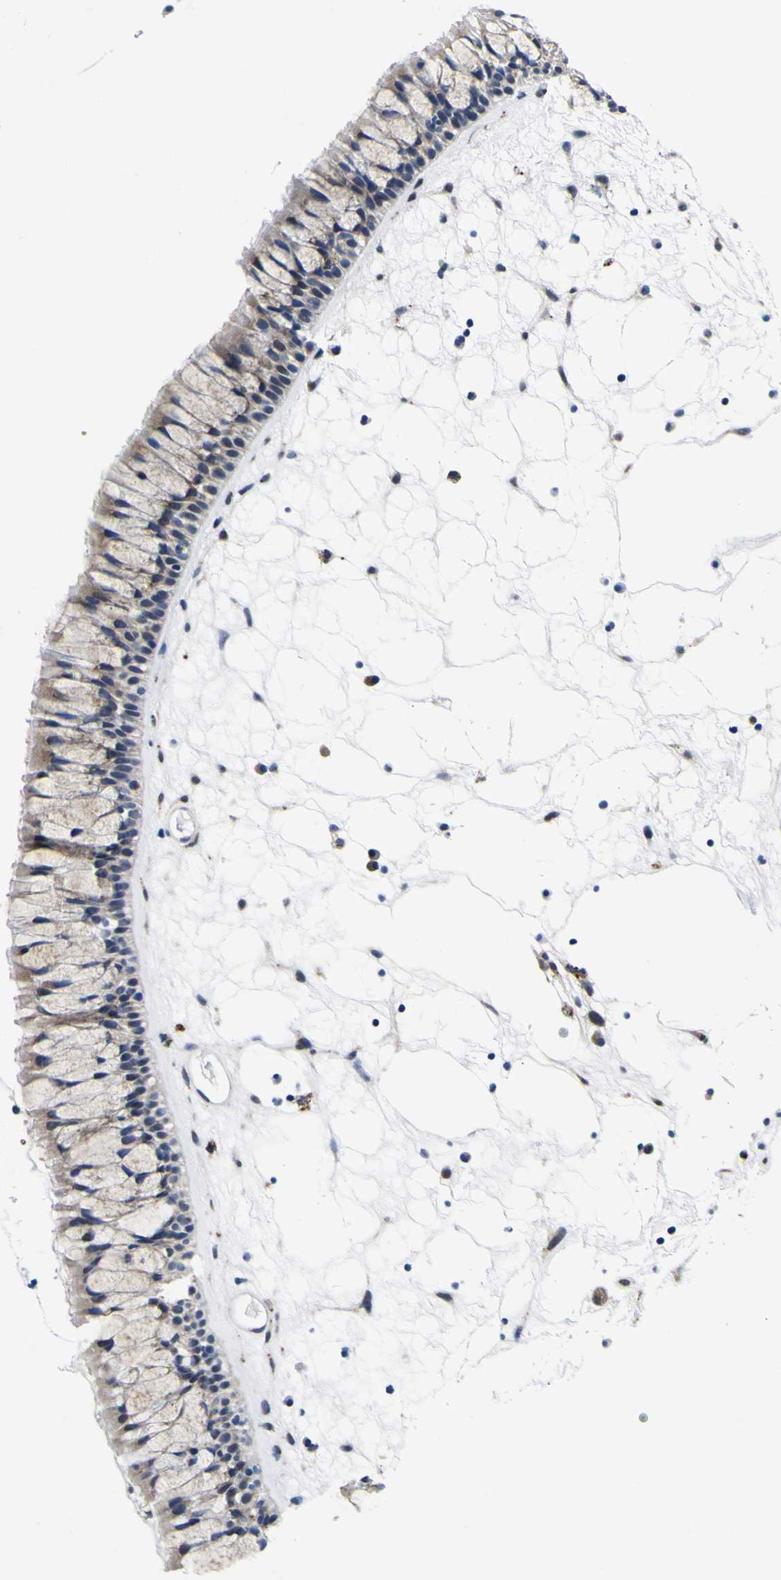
{"staining": {"intensity": "weak", "quantity": ">75%", "location": "cytoplasmic/membranous"}, "tissue": "nasopharynx", "cell_type": "Respiratory epithelial cells", "image_type": "normal", "snomed": [{"axis": "morphology", "description": "Normal tissue, NOS"}, {"axis": "morphology", "description": "Inflammation, NOS"}, {"axis": "topography", "description": "Nasopharynx"}], "caption": "Protein positivity by IHC exhibits weak cytoplasmic/membranous positivity in approximately >75% of respiratory epithelial cells in unremarkable nasopharynx. The protein is shown in brown color, while the nuclei are stained blue.", "gene": "IGFLR1", "patient": {"sex": "male", "age": 48}}